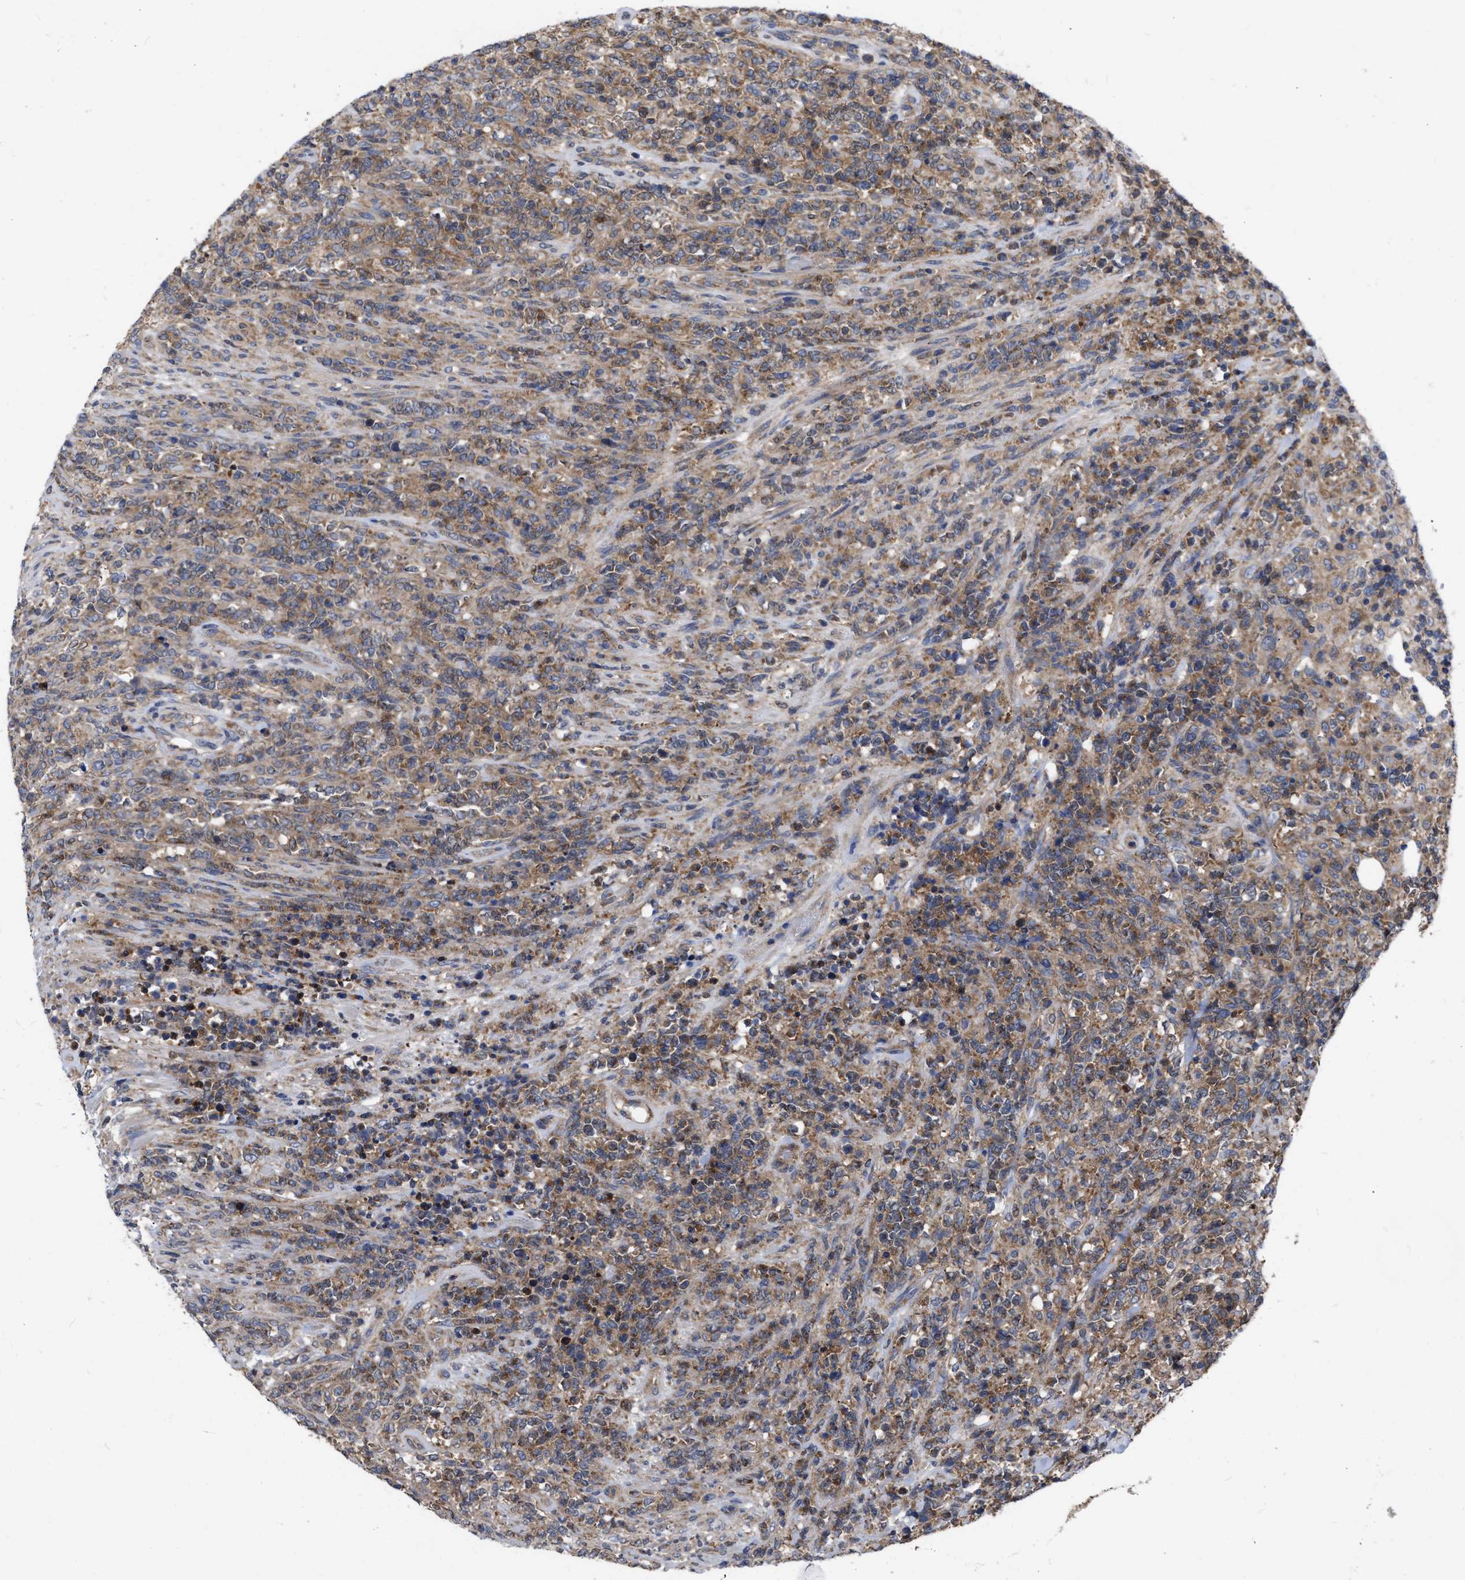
{"staining": {"intensity": "moderate", "quantity": ">75%", "location": "cytoplasmic/membranous"}, "tissue": "lymphoma", "cell_type": "Tumor cells", "image_type": "cancer", "snomed": [{"axis": "morphology", "description": "Malignant lymphoma, non-Hodgkin's type, High grade"}, {"axis": "topography", "description": "Soft tissue"}], "caption": "Immunohistochemical staining of high-grade malignant lymphoma, non-Hodgkin's type shows medium levels of moderate cytoplasmic/membranous staining in about >75% of tumor cells.", "gene": "CDKN2C", "patient": {"sex": "male", "age": 18}}